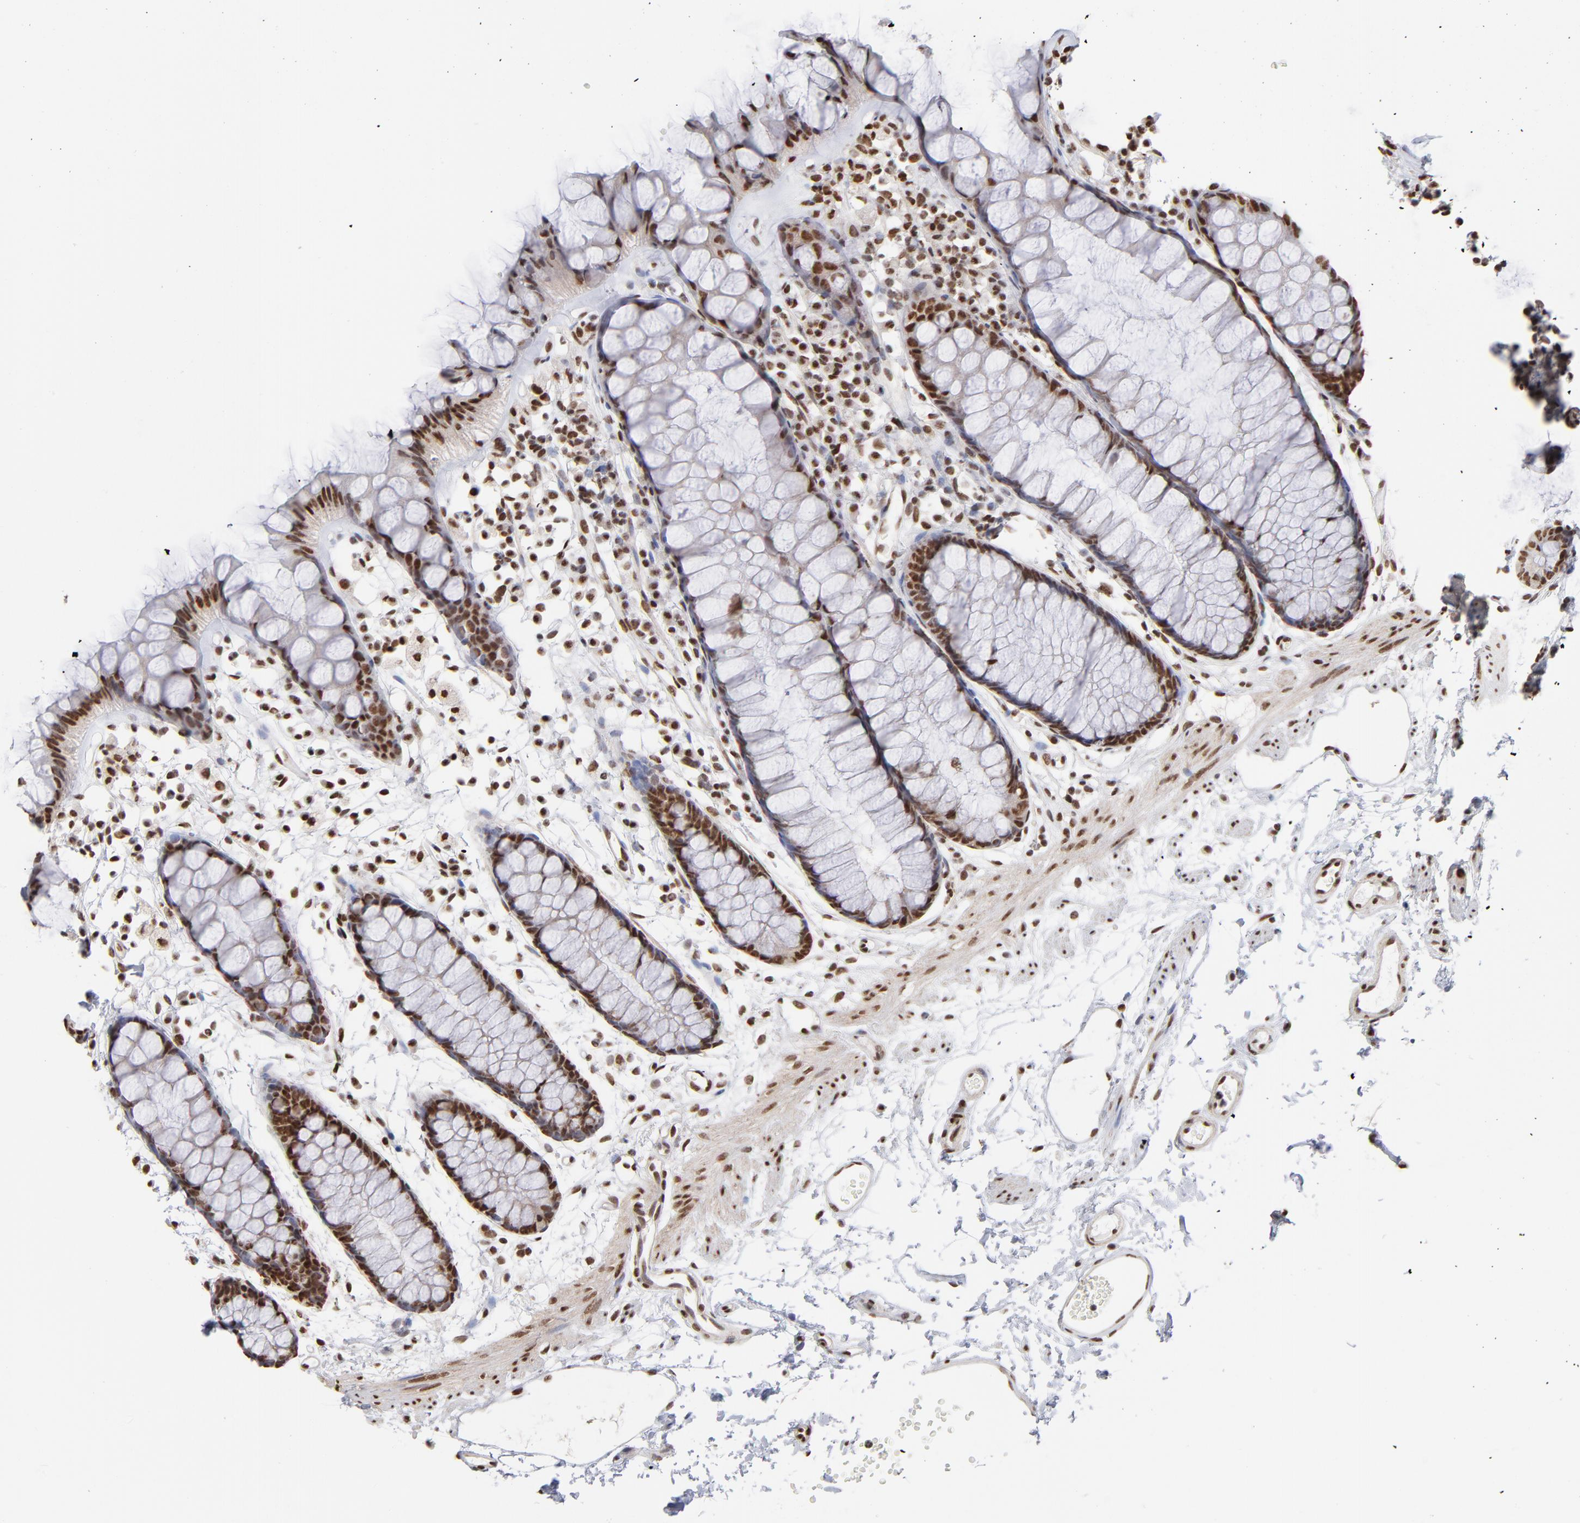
{"staining": {"intensity": "strong", "quantity": ">75%", "location": "cytoplasmic/membranous,nuclear"}, "tissue": "rectum", "cell_type": "Glandular cells", "image_type": "normal", "snomed": [{"axis": "morphology", "description": "Normal tissue, NOS"}, {"axis": "topography", "description": "Rectum"}], "caption": "A brown stain shows strong cytoplasmic/membranous,nuclear staining of a protein in glandular cells of benign rectum.", "gene": "ZNF3", "patient": {"sex": "female", "age": 66}}